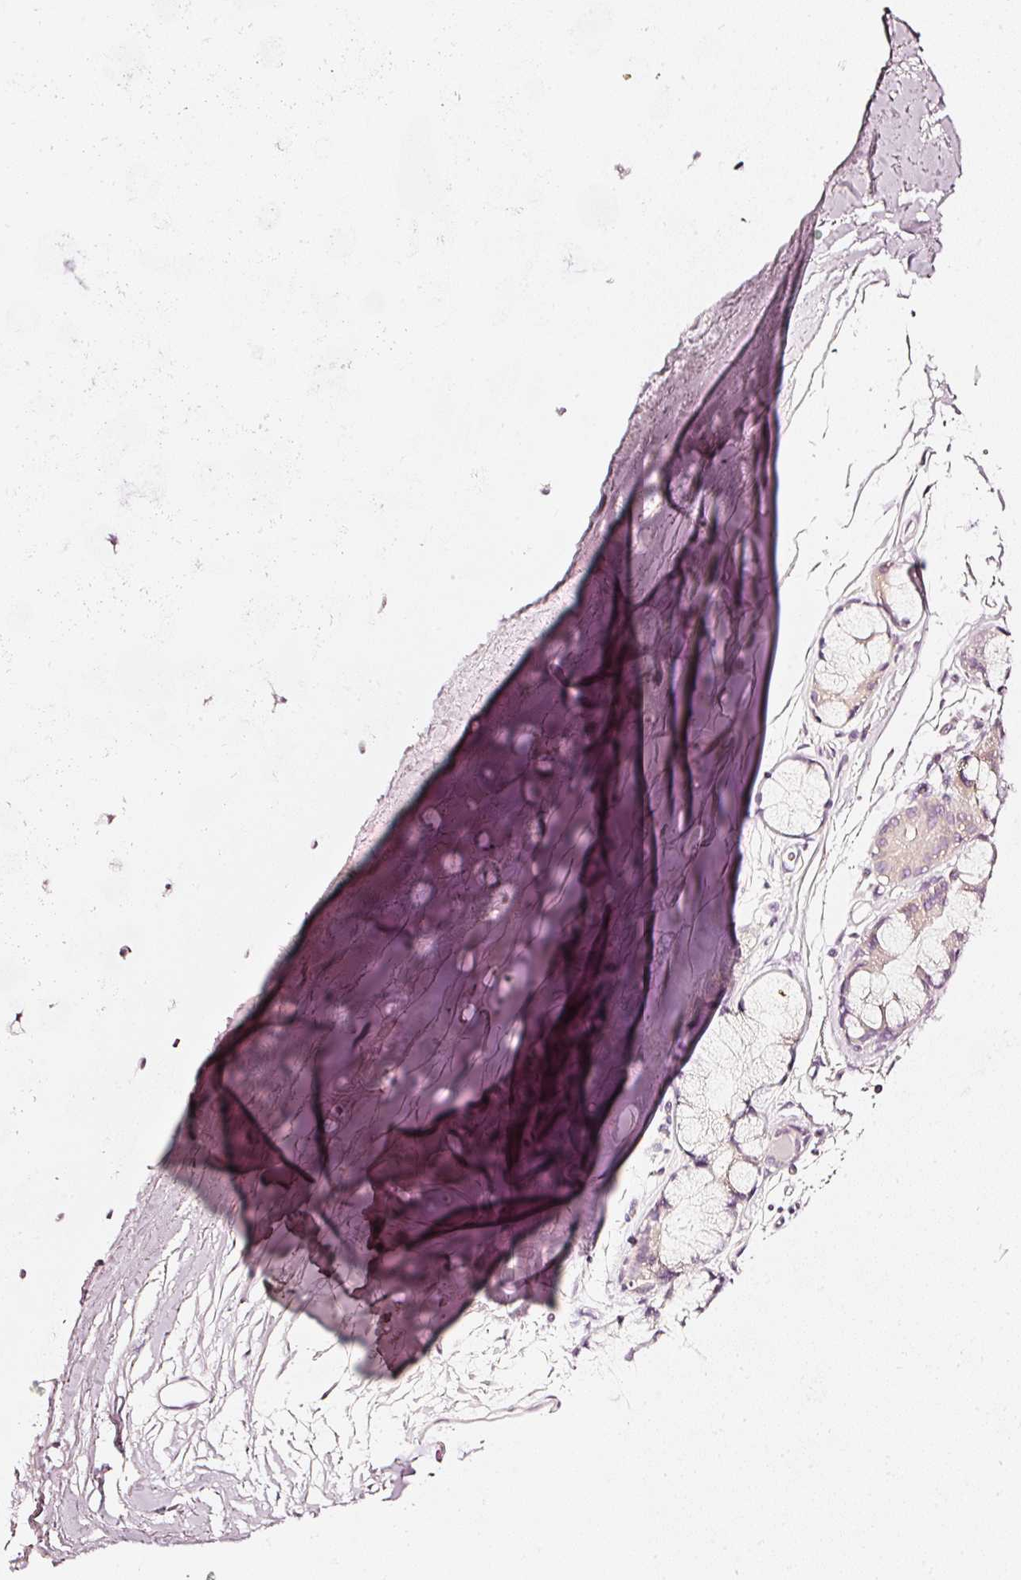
{"staining": {"intensity": "negative", "quantity": "none", "location": "none"}, "tissue": "adipose tissue", "cell_type": "Adipocytes", "image_type": "normal", "snomed": [{"axis": "morphology", "description": "Normal tissue, NOS"}, {"axis": "topography", "description": "Cartilage tissue"}, {"axis": "topography", "description": "Bronchus"}], "caption": "The immunohistochemistry micrograph has no significant expression in adipocytes of adipose tissue.", "gene": "CNP", "patient": {"sex": "female", "age": 72}}